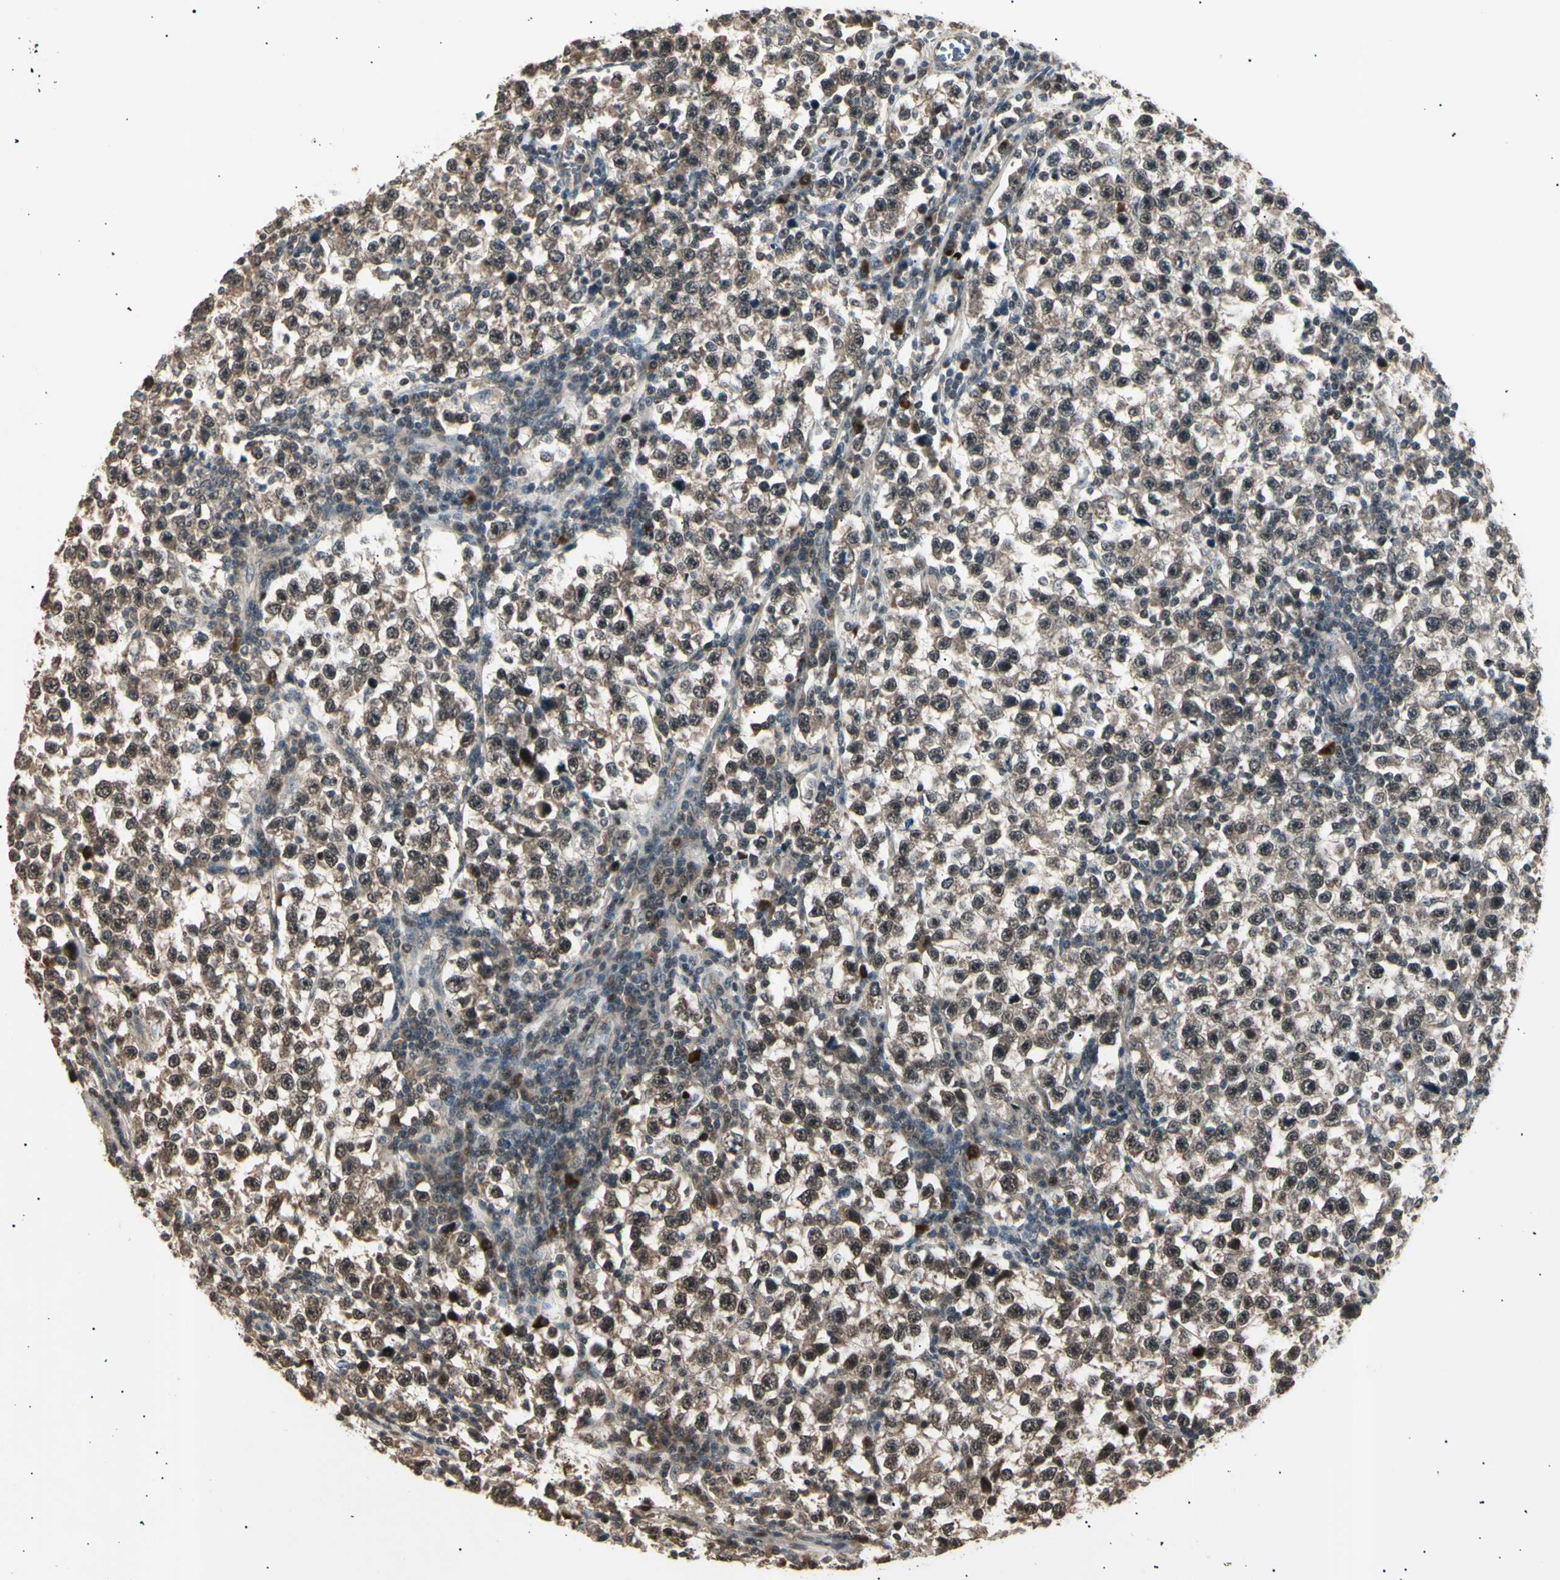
{"staining": {"intensity": "weak", "quantity": ">75%", "location": "cytoplasmic/membranous,nuclear"}, "tissue": "testis cancer", "cell_type": "Tumor cells", "image_type": "cancer", "snomed": [{"axis": "morphology", "description": "Seminoma, NOS"}, {"axis": "topography", "description": "Testis"}], "caption": "Seminoma (testis) stained for a protein (brown) demonstrates weak cytoplasmic/membranous and nuclear positive expression in approximately >75% of tumor cells.", "gene": "NUAK2", "patient": {"sex": "male", "age": 43}}